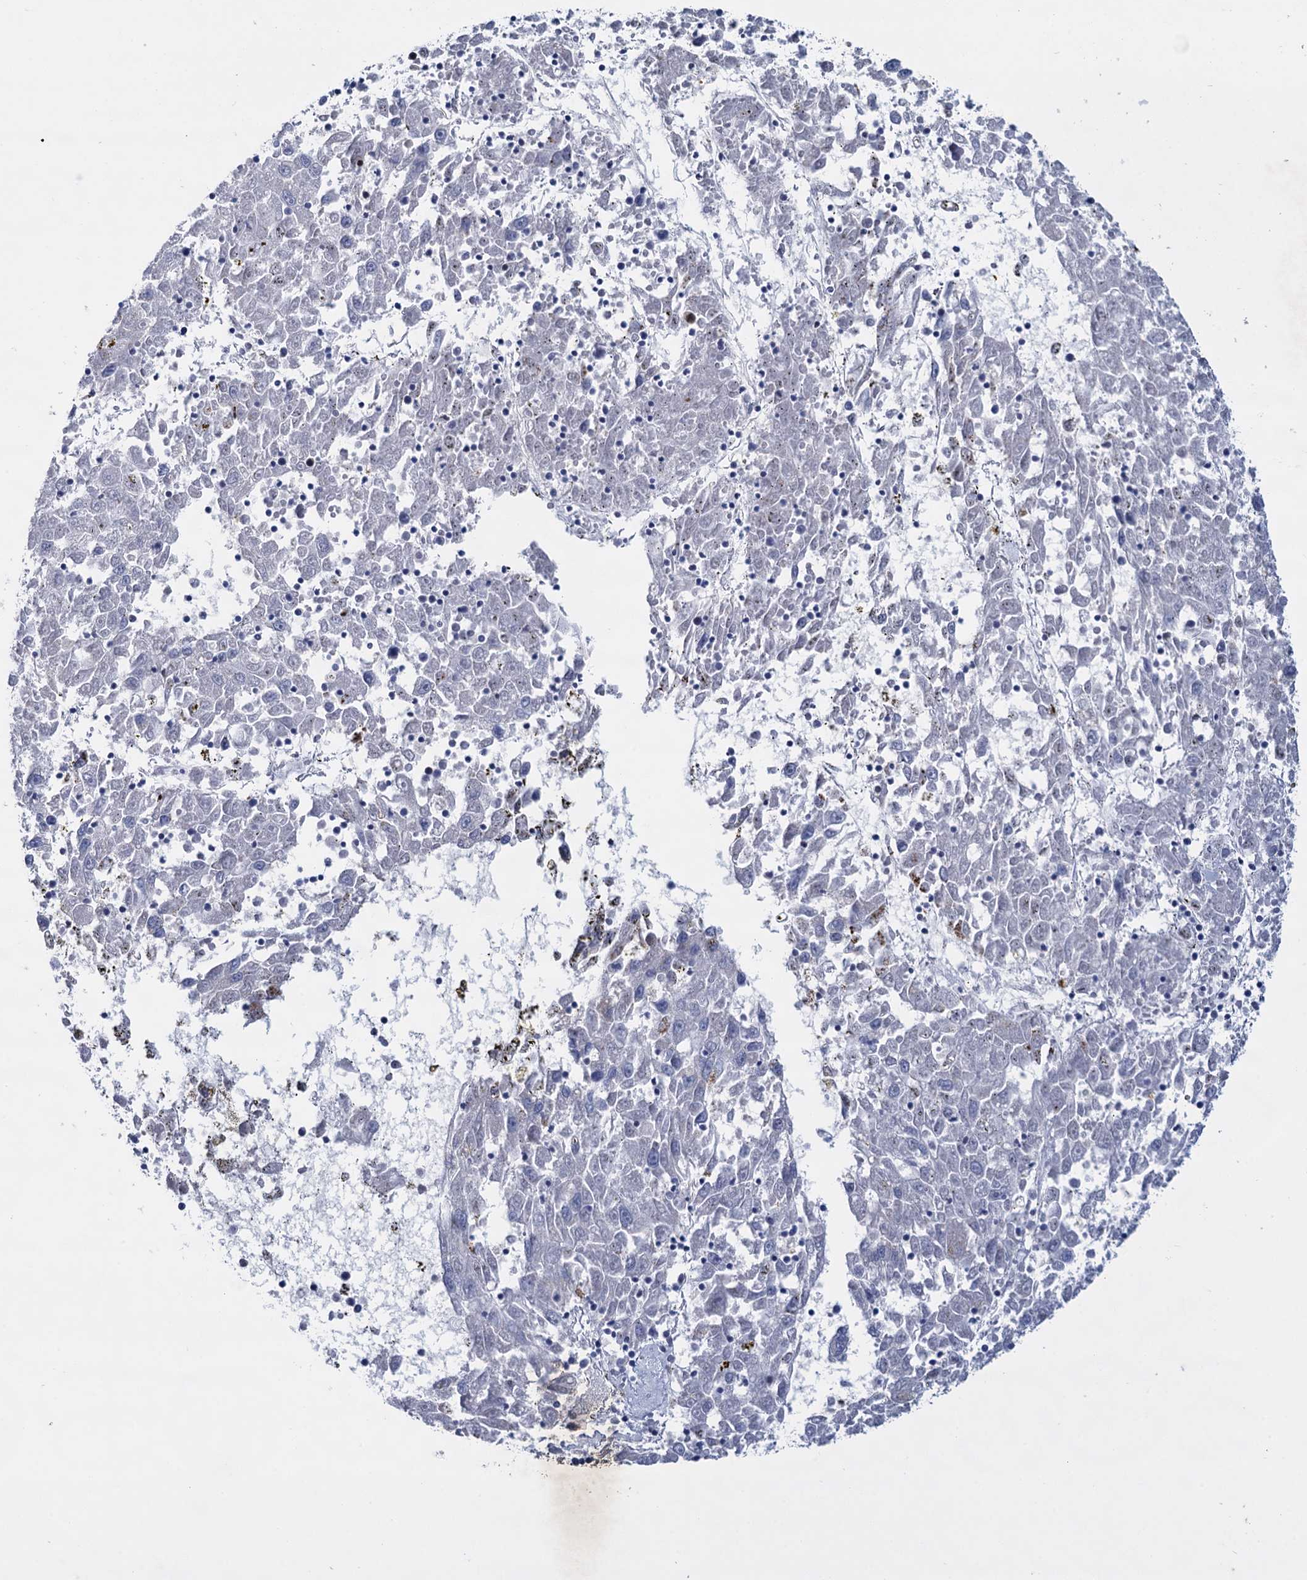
{"staining": {"intensity": "negative", "quantity": "none", "location": "none"}, "tissue": "liver cancer", "cell_type": "Tumor cells", "image_type": "cancer", "snomed": [{"axis": "morphology", "description": "Carcinoma, Hepatocellular, NOS"}, {"axis": "topography", "description": "Liver"}], "caption": "Tumor cells show no significant expression in hepatocellular carcinoma (liver).", "gene": "SNCG", "patient": {"sex": "male", "age": 49}}